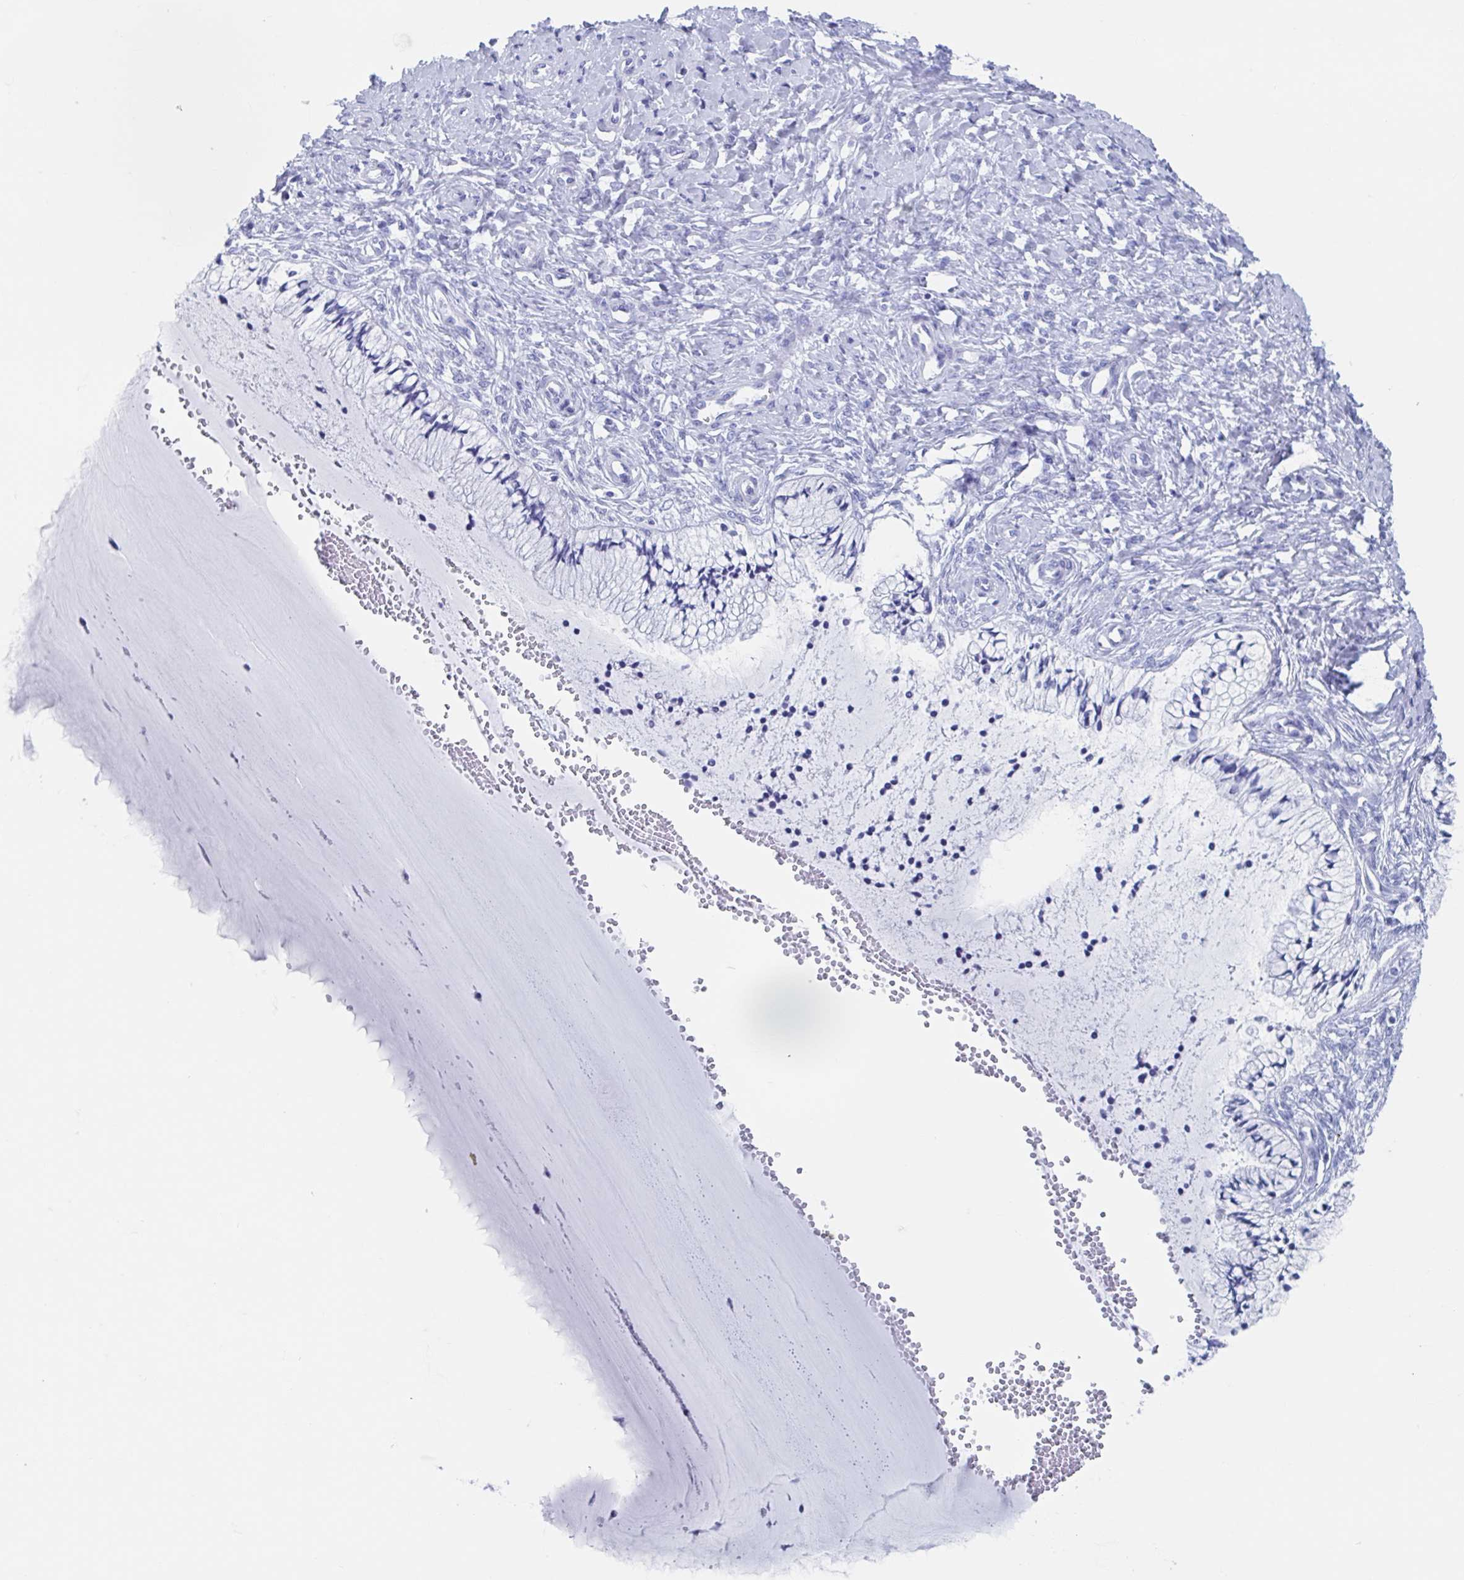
{"staining": {"intensity": "negative", "quantity": "none", "location": "none"}, "tissue": "cervix", "cell_type": "Glandular cells", "image_type": "normal", "snomed": [{"axis": "morphology", "description": "Normal tissue, NOS"}, {"axis": "topography", "description": "Cervix"}], "caption": "A micrograph of human cervix is negative for staining in glandular cells. Nuclei are stained in blue.", "gene": "C10orf53", "patient": {"sex": "female", "age": 37}}